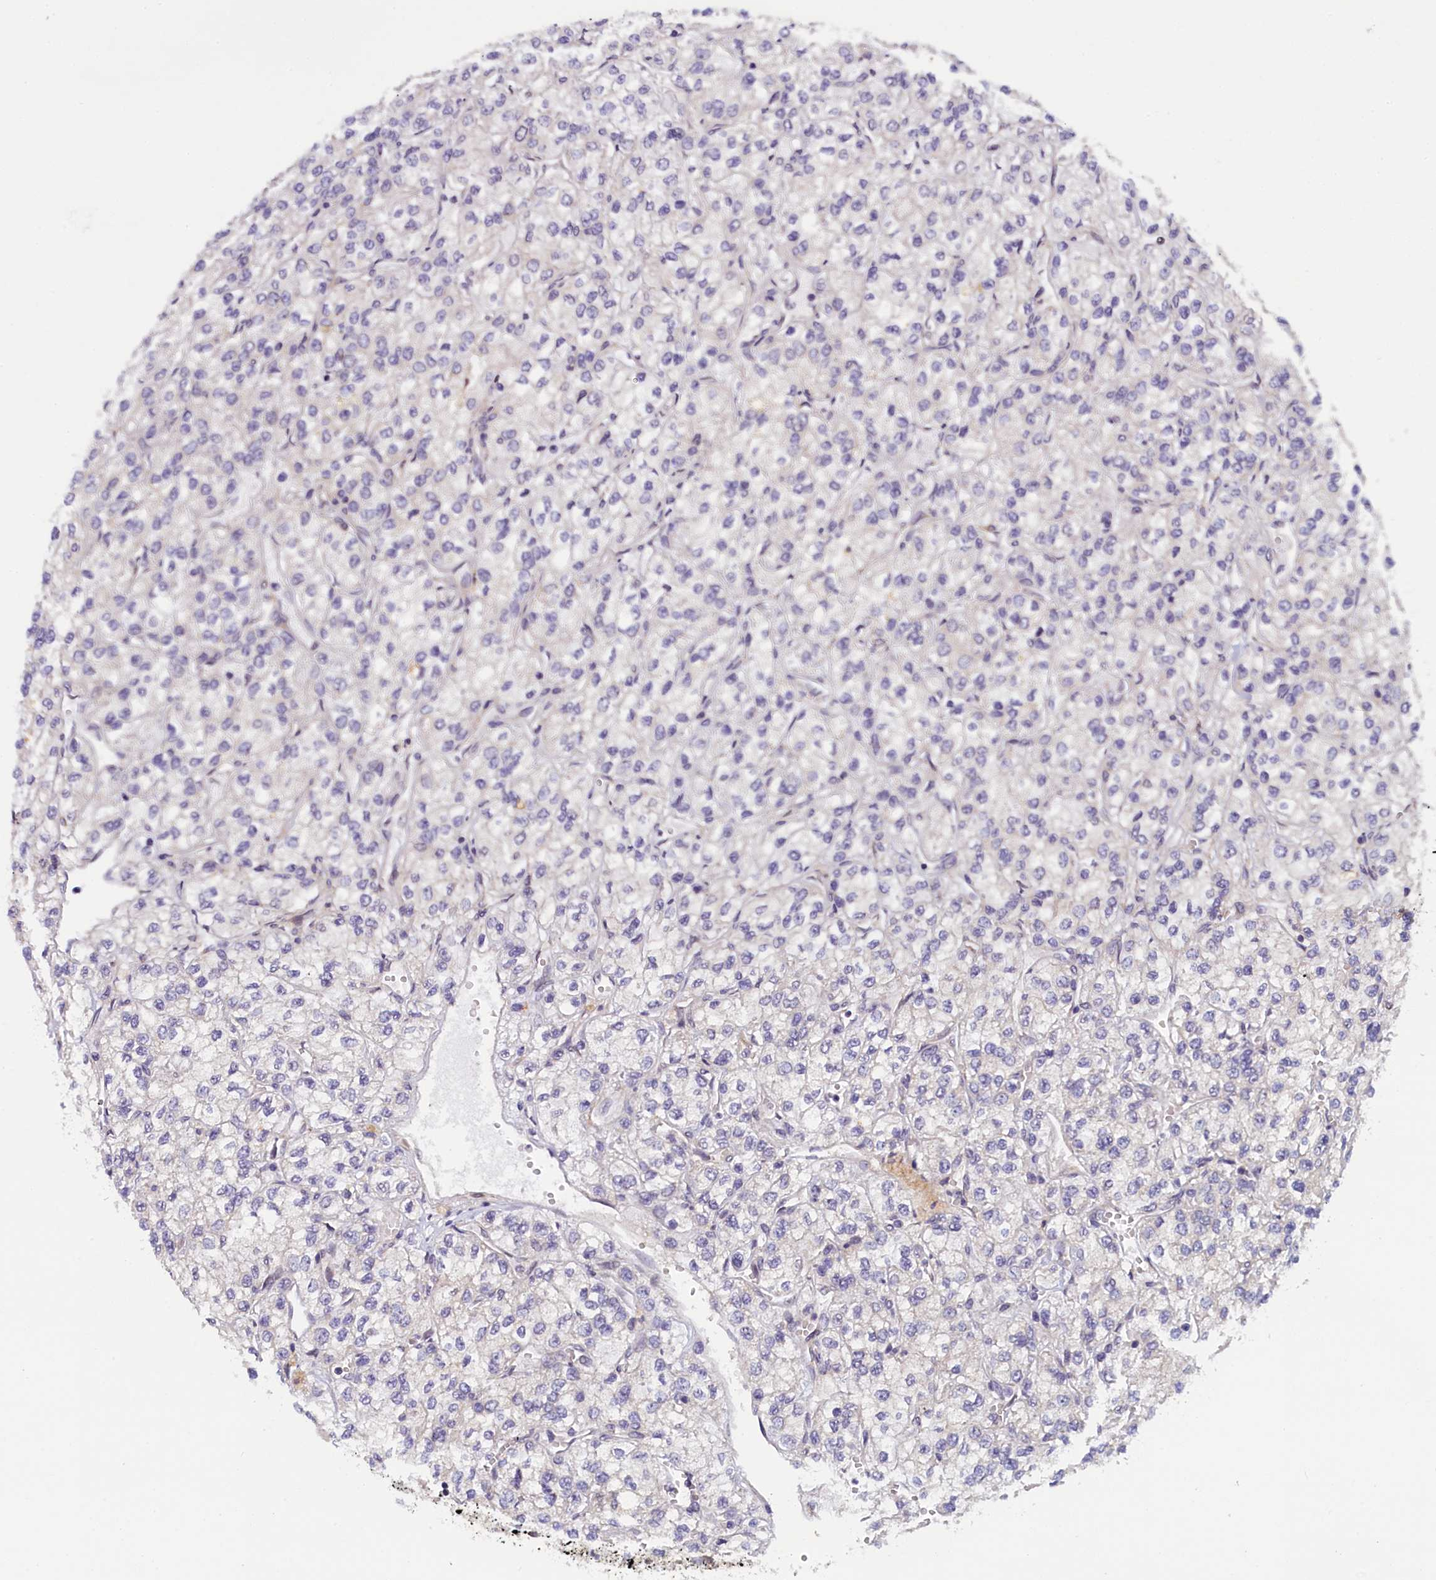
{"staining": {"intensity": "negative", "quantity": "none", "location": "none"}, "tissue": "renal cancer", "cell_type": "Tumor cells", "image_type": "cancer", "snomed": [{"axis": "morphology", "description": "Adenocarcinoma, NOS"}, {"axis": "topography", "description": "Kidney"}], "caption": "Immunohistochemical staining of adenocarcinoma (renal) demonstrates no significant positivity in tumor cells.", "gene": "CCDC9B", "patient": {"sex": "male", "age": 80}}